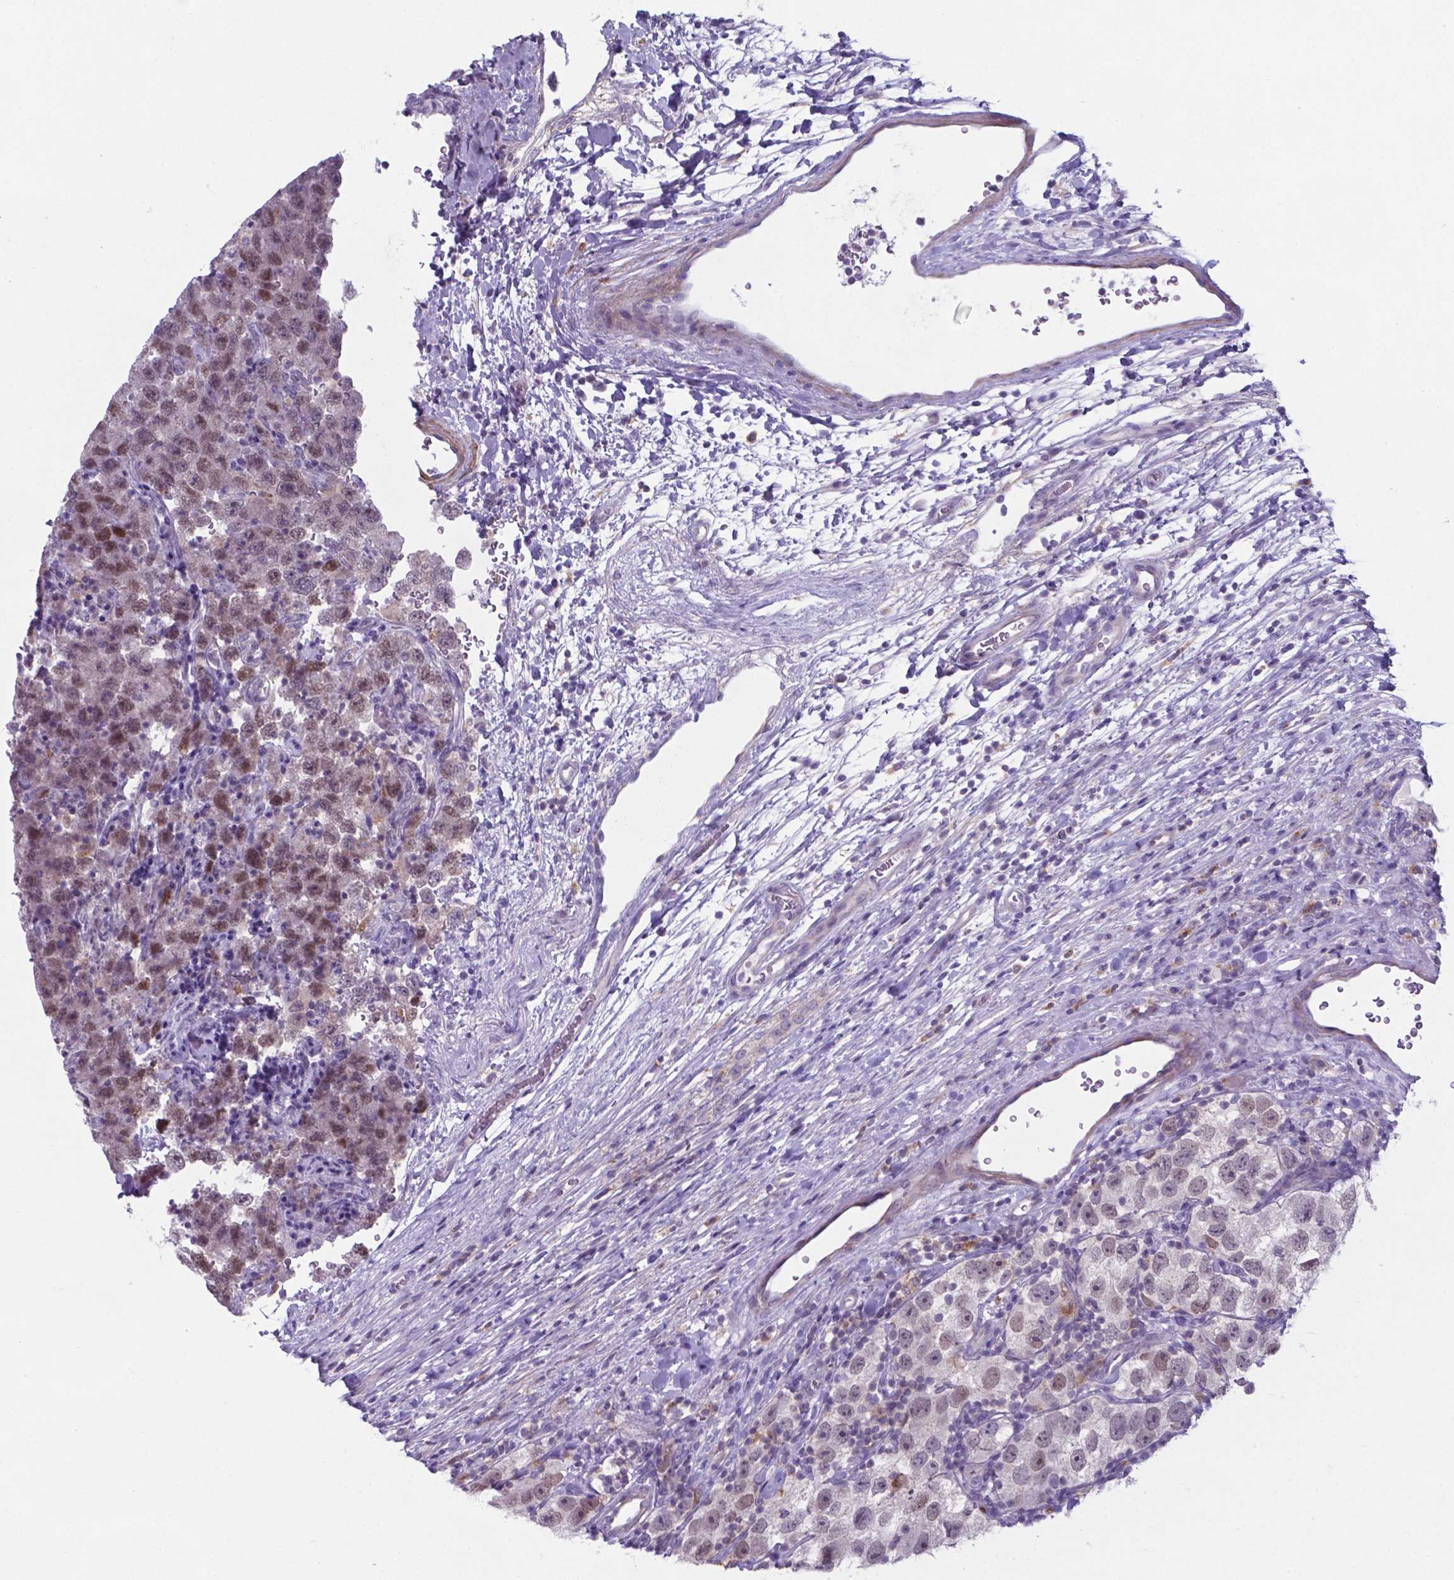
{"staining": {"intensity": "weak", "quantity": ">75%", "location": "nuclear"}, "tissue": "testis cancer", "cell_type": "Tumor cells", "image_type": "cancer", "snomed": [{"axis": "morphology", "description": "Seminoma, NOS"}, {"axis": "topography", "description": "Testis"}], "caption": "Immunohistochemistry (IHC) of human testis cancer (seminoma) displays low levels of weak nuclear expression in about >75% of tumor cells.", "gene": "AP5B1", "patient": {"sex": "male", "age": 26}}